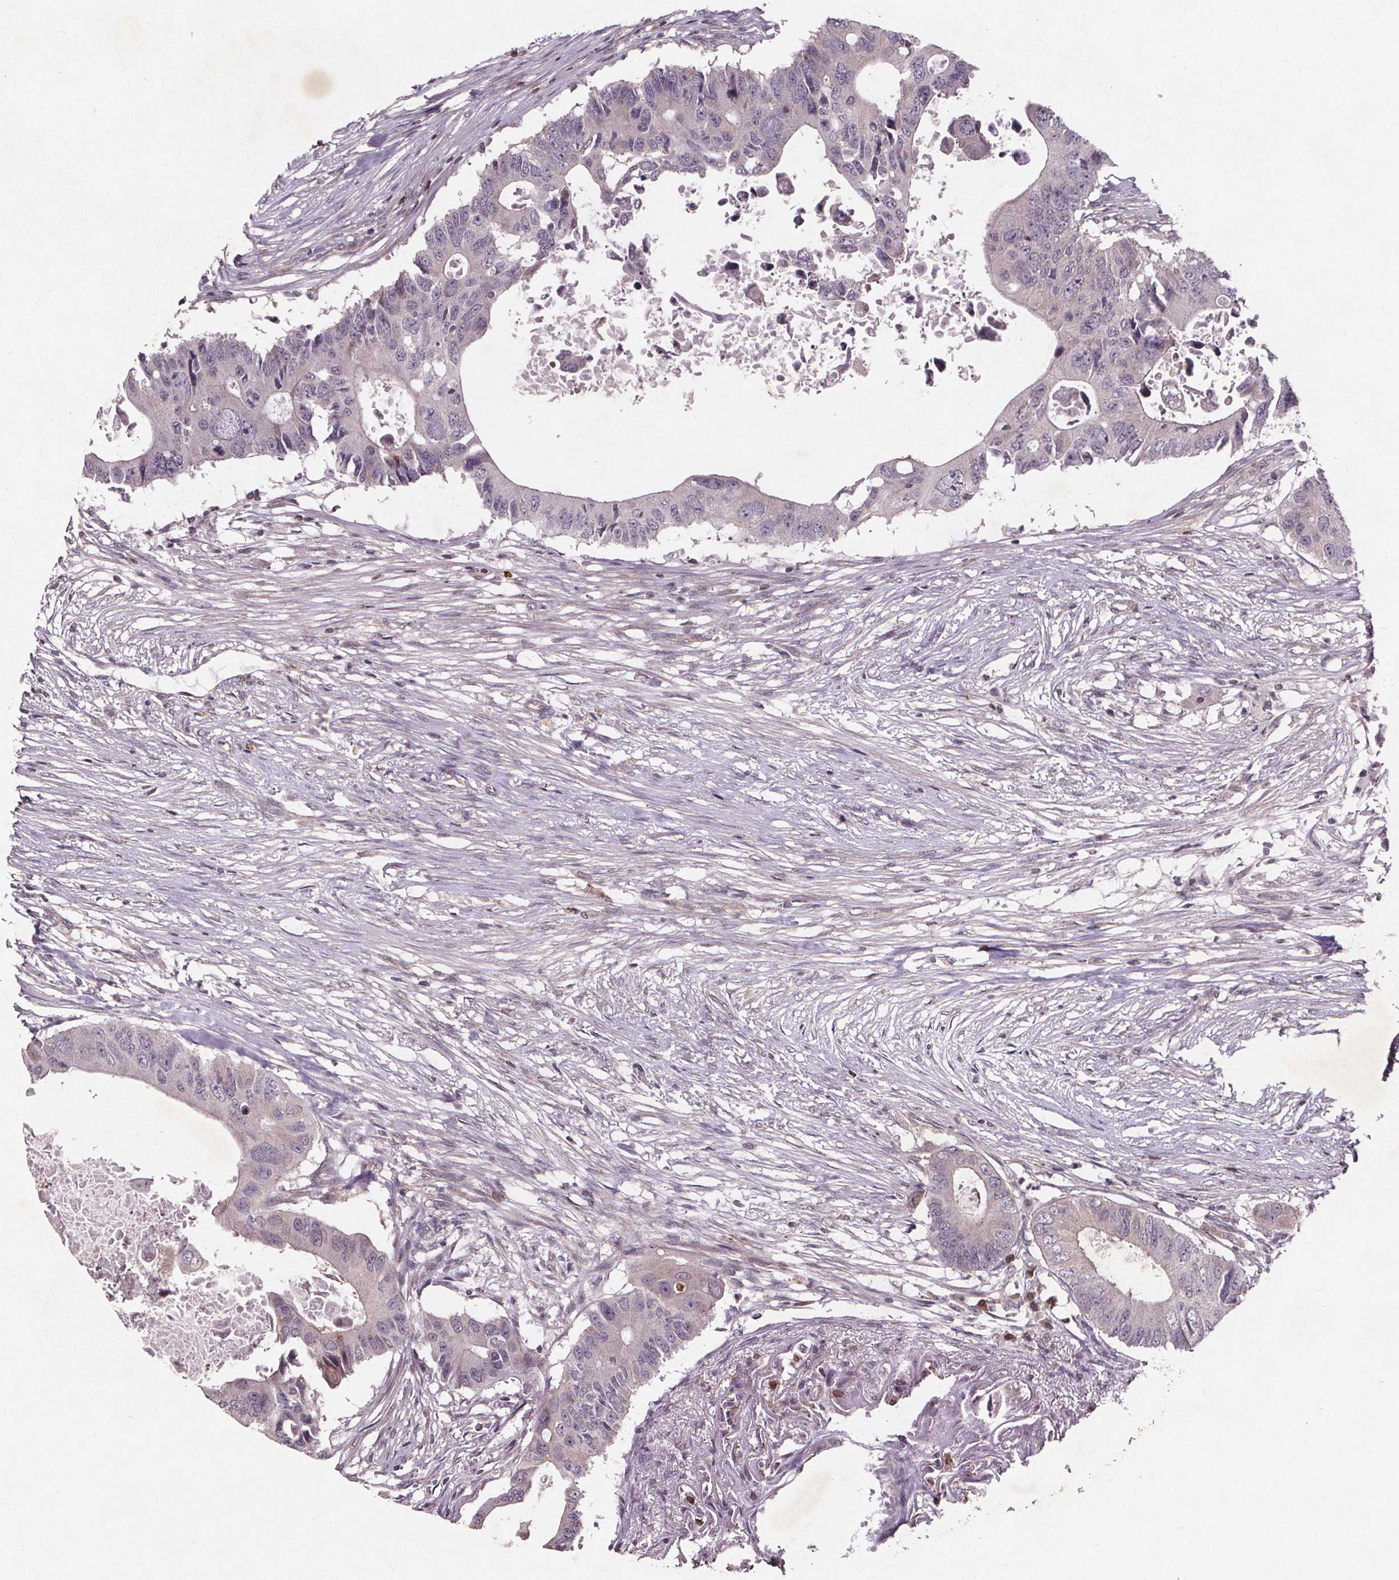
{"staining": {"intensity": "negative", "quantity": "none", "location": "none"}, "tissue": "colorectal cancer", "cell_type": "Tumor cells", "image_type": "cancer", "snomed": [{"axis": "morphology", "description": "Adenocarcinoma, NOS"}, {"axis": "topography", "description": "Colon"}], "caption": "This micrograph is of colorectal cancer stained with immunohistochemistry to label a protein in brown with the nuclei are counter-stained blue. There is no expression in tumor cells.", "gene": "STRN3", "patient": {"sex": "male", "age": 71}}